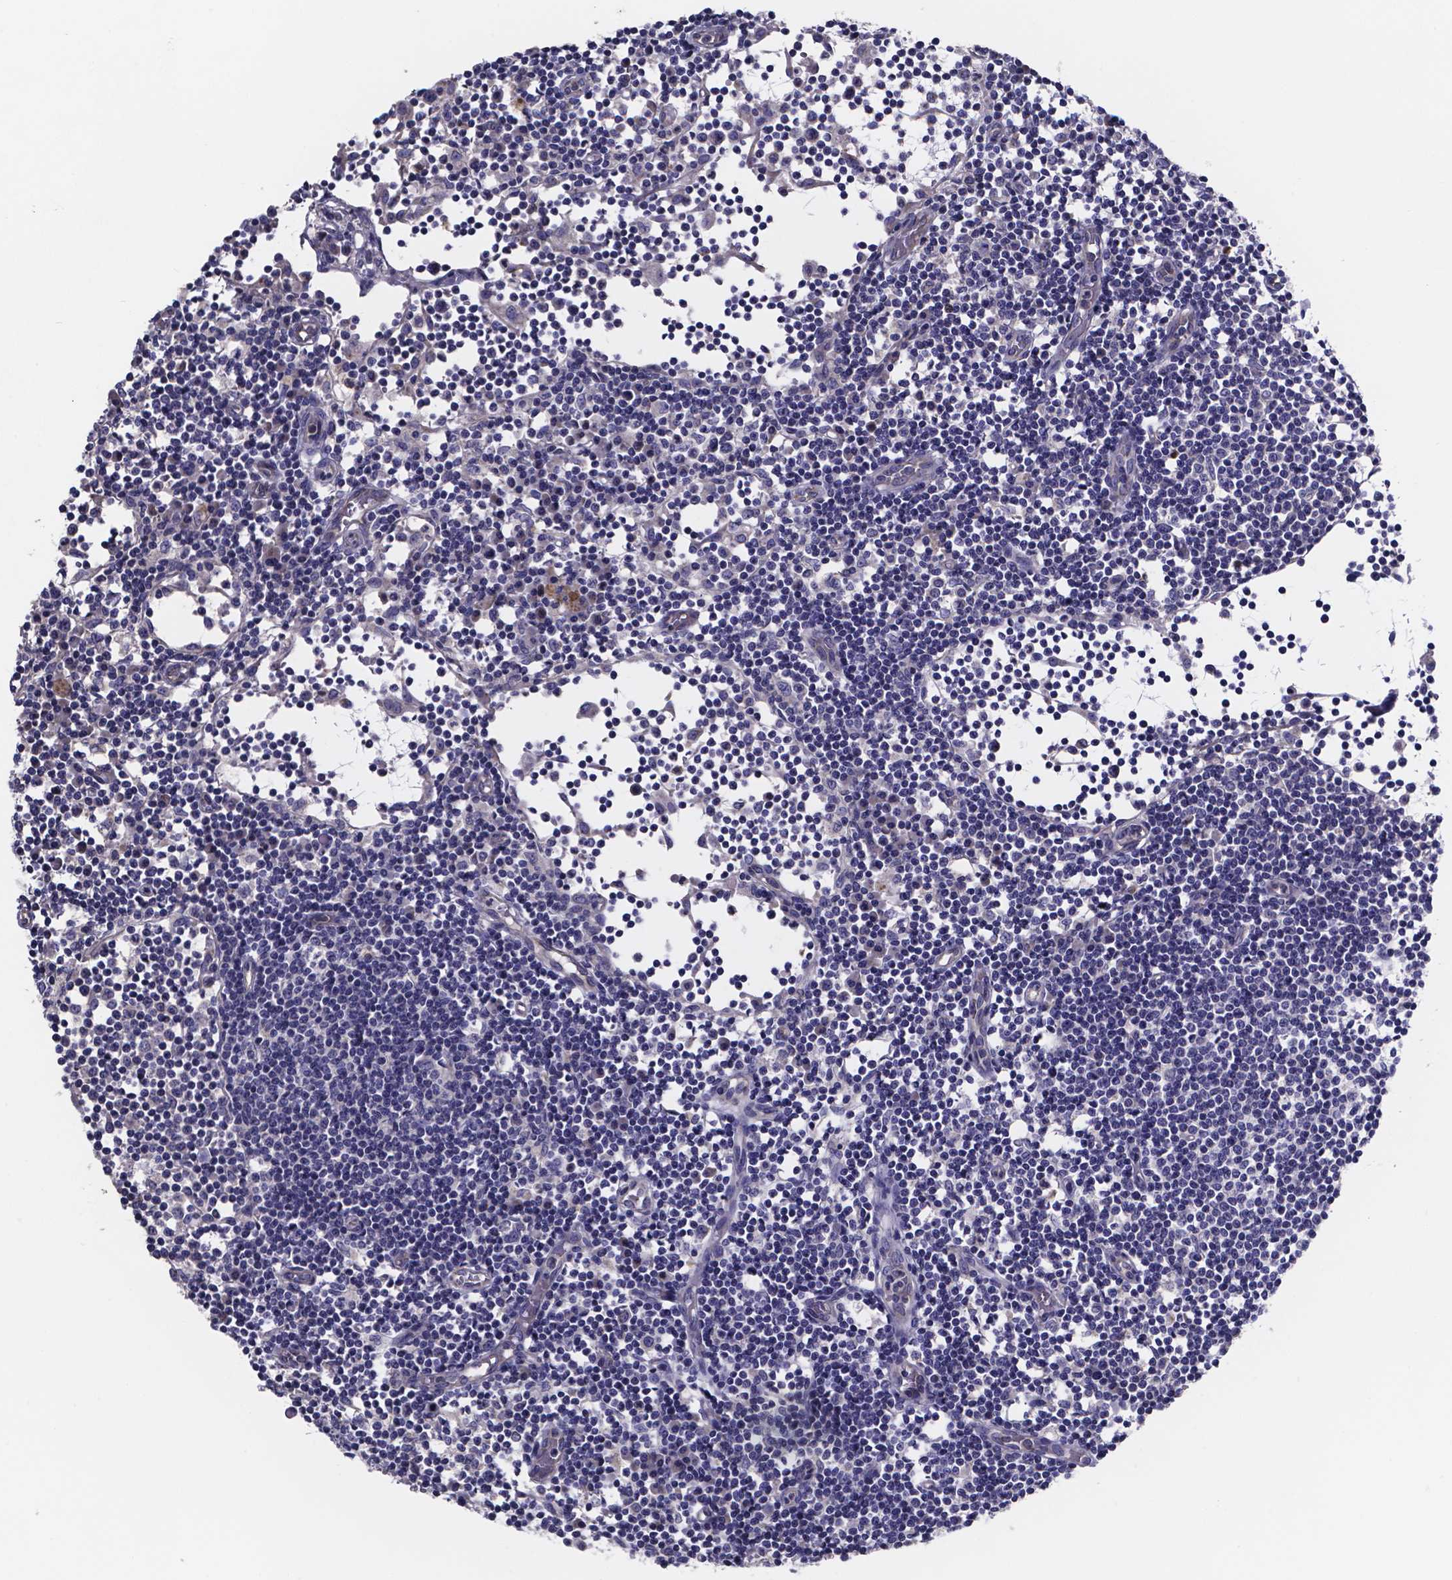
{"staining": {"intensity": "negative", "quantity": "none", "location": "none"}, "tissue": "lymph node", "cell_type": "Germinal center cells", "image_type": "normal", "snomed": [{"axis": "morphology", "description": "Normal tissue, NOS"}, {"axis": "topography", "description": "Lymph node"}], "caption": "The photomicrograph exhibits no significant expression in germinal center cells of lymph node.", "gene": "SFRP4", "patient": {"sex": "female", "age": 72}}